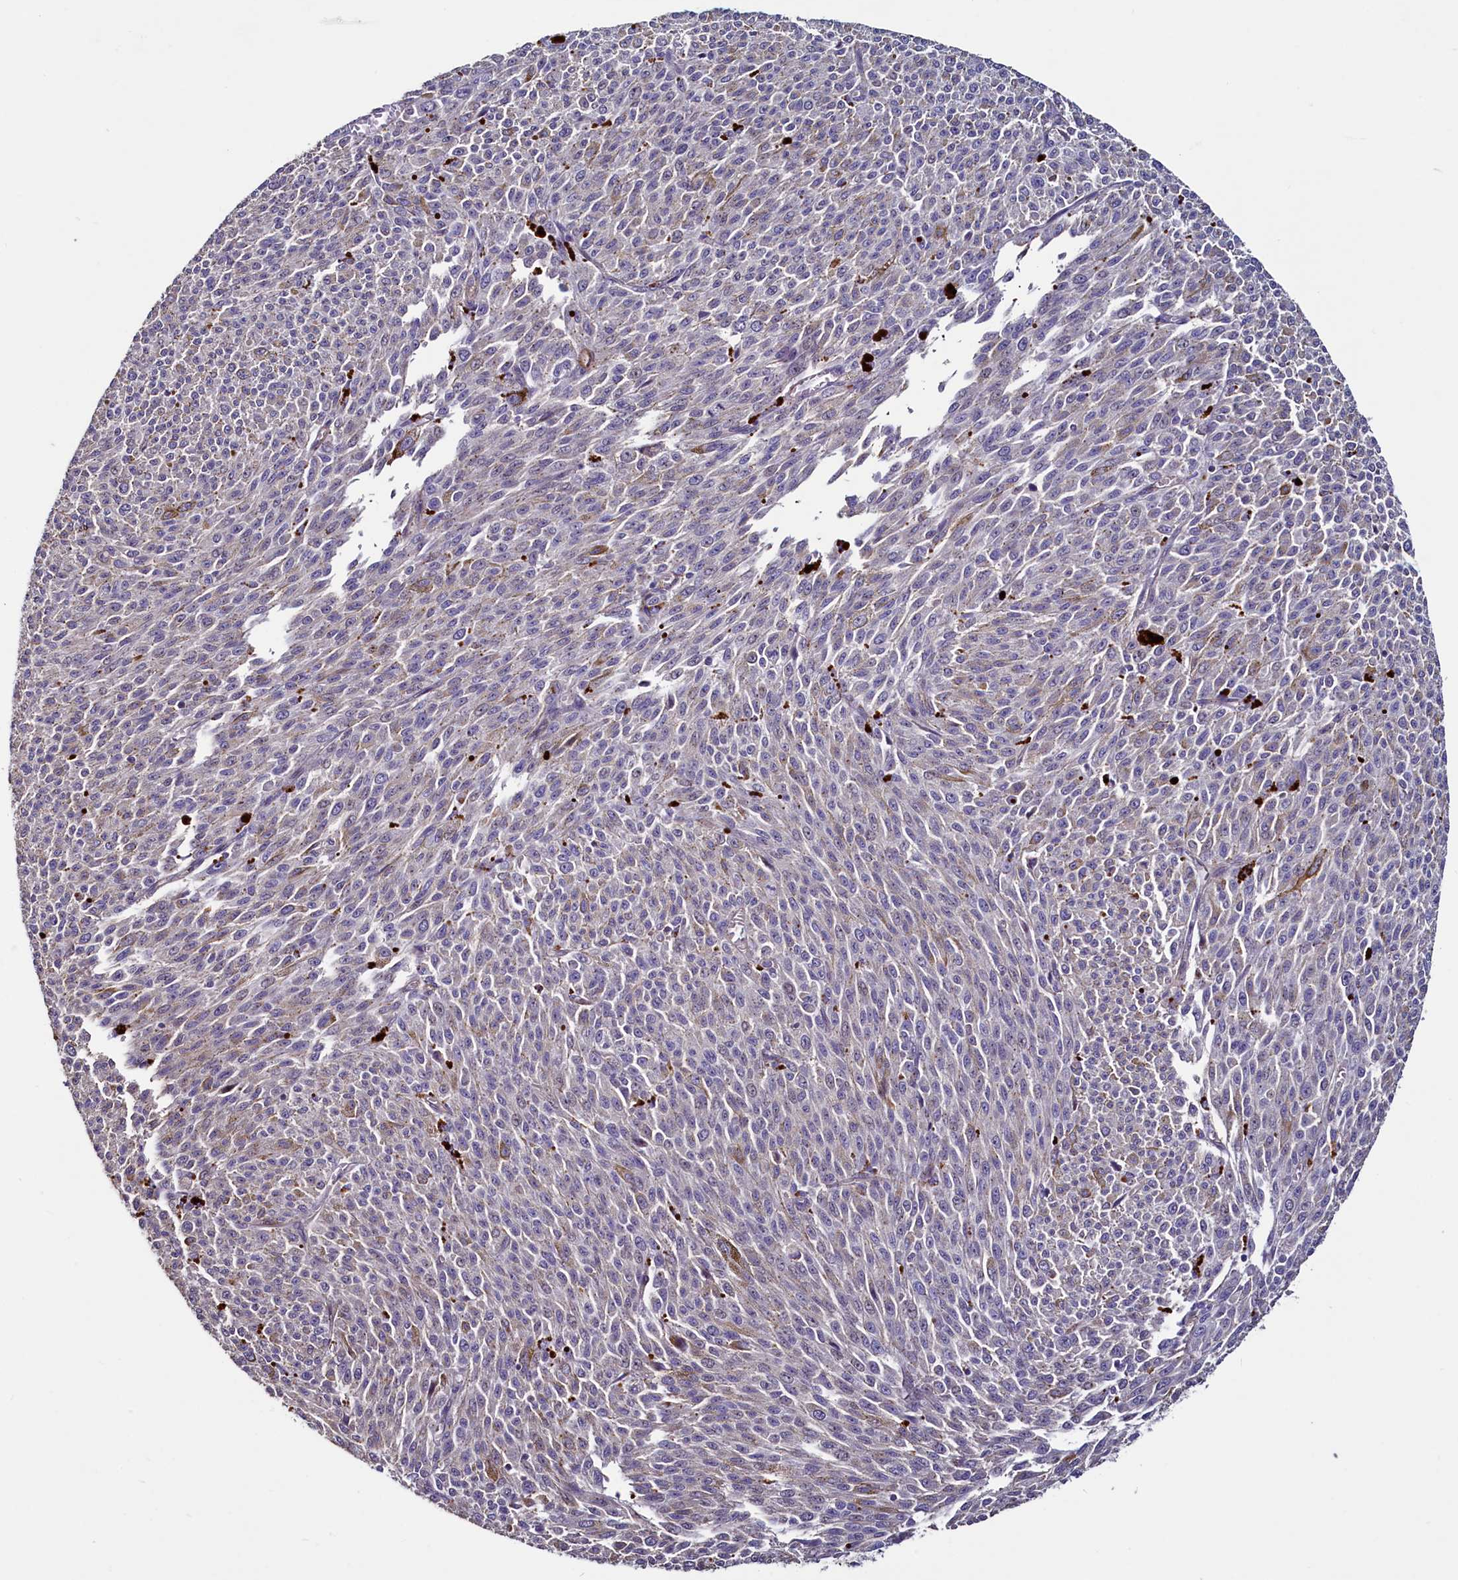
{"staining": {"intensity": "weak", "quantity": "<25%", "location": "cytoplasmic/membranous"}, "tissue": "melanoma", "cell_type": "Tumor cells", "image_type": "cancer", "snomed": [{"axis": "morphology", "description": "Malignant melanoma, NOS"}, {"axis": "topography", "description": "Skin"}], "caption": "Human melanoma stained for a protein using IHC exhibits no expression in tumor cells.", "gene": "PALM", "patient": {"sex": "female", "age": 52}}